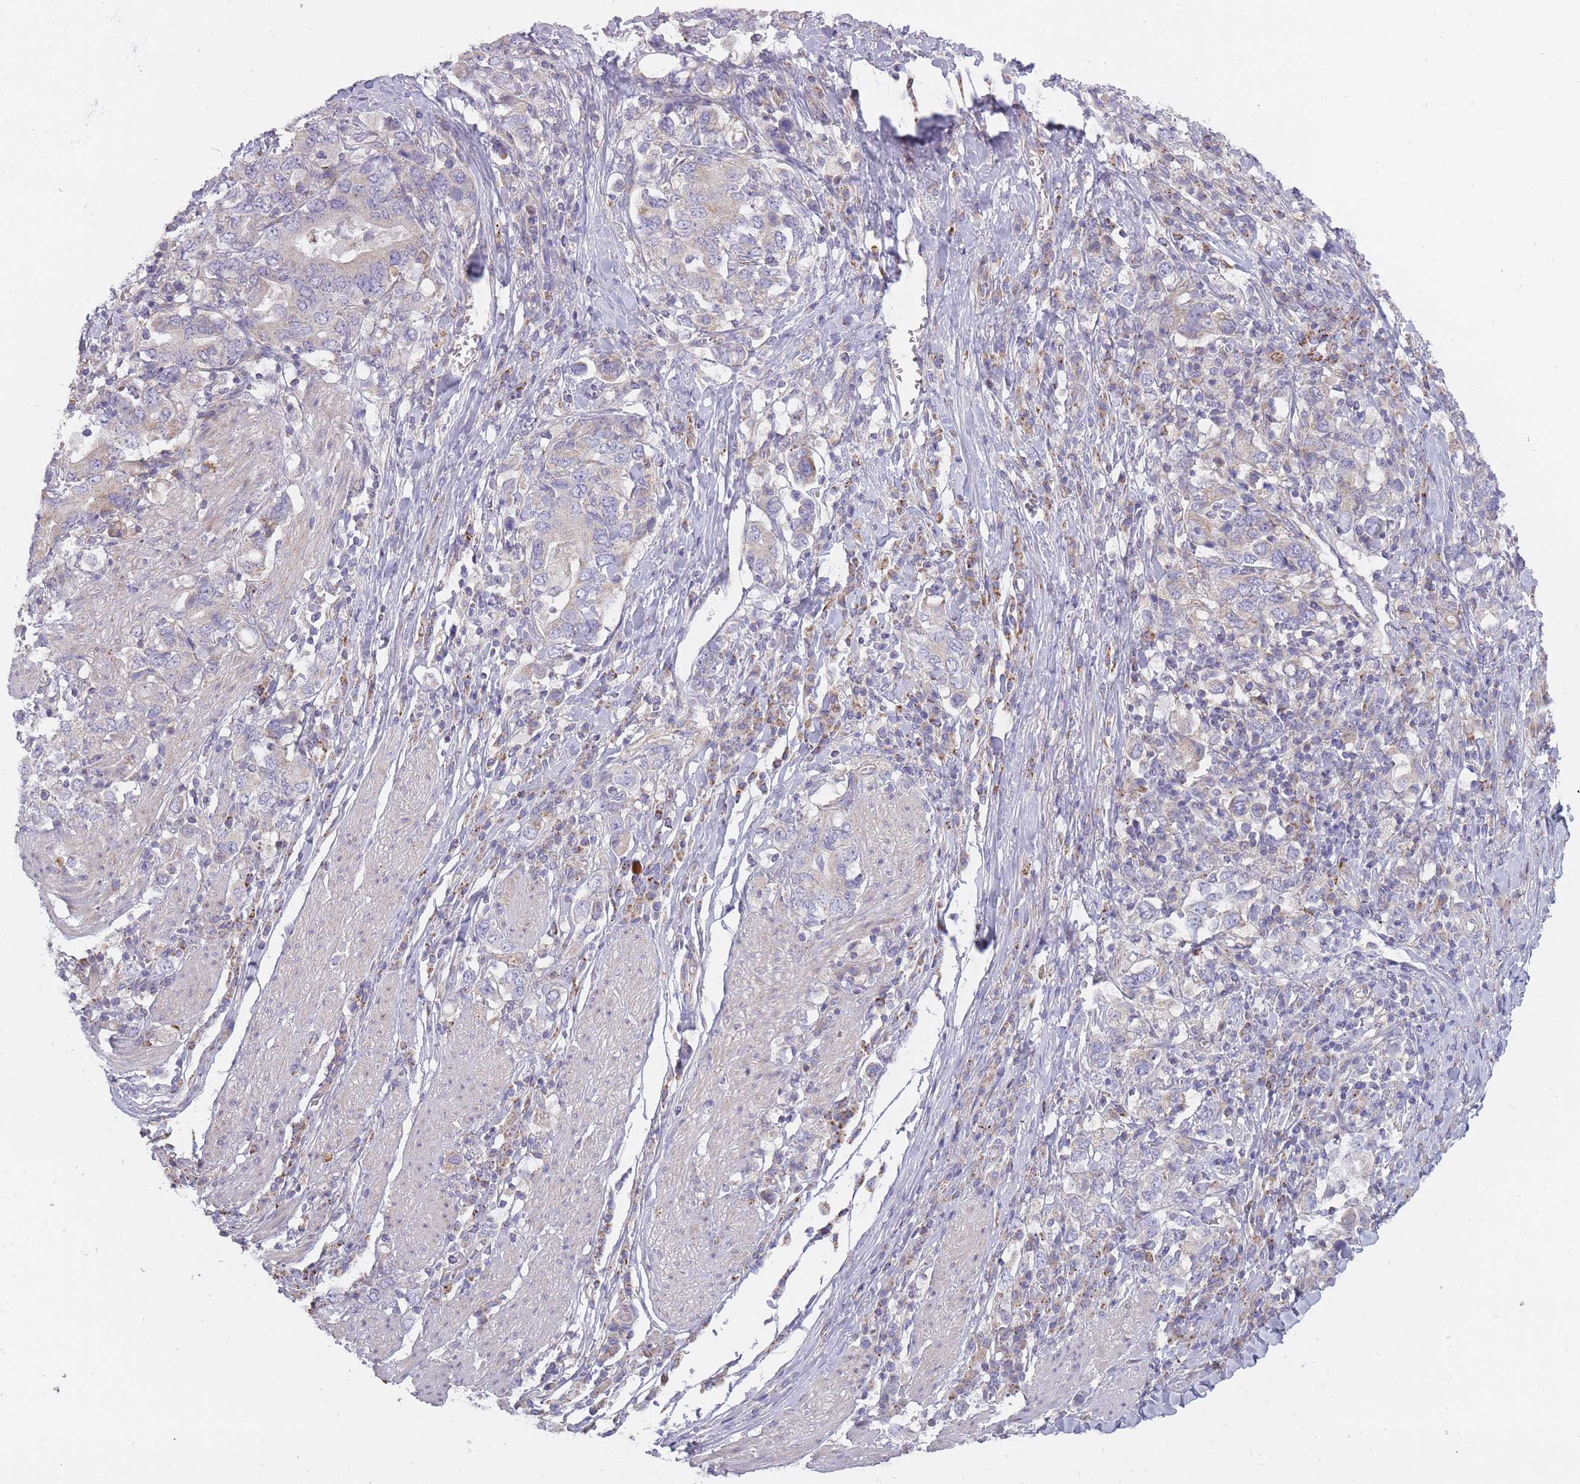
{"staining": {"intensity": "negative", "quantity": "none", "location": "none"}, "tissue": "stomach cancer", "cell_type": "Tumor cells", "image_type": "cancer", "snomed": [{"axis": "morphology", "description": "Adenocarcinoma, NOS"}, {"axis": "topography", "description": "Stomach, upper"}, {"axis": "topography", "description": "Stomach"}], "caption": "Immunohistochemical staining of stomach cancer reveals no significant staining in tumor cells. (DAB immunohistochemistry with hematoxylin counter stain).", "gene": "ALKBH4", "patient": {"sex": "male", "age": 62}}